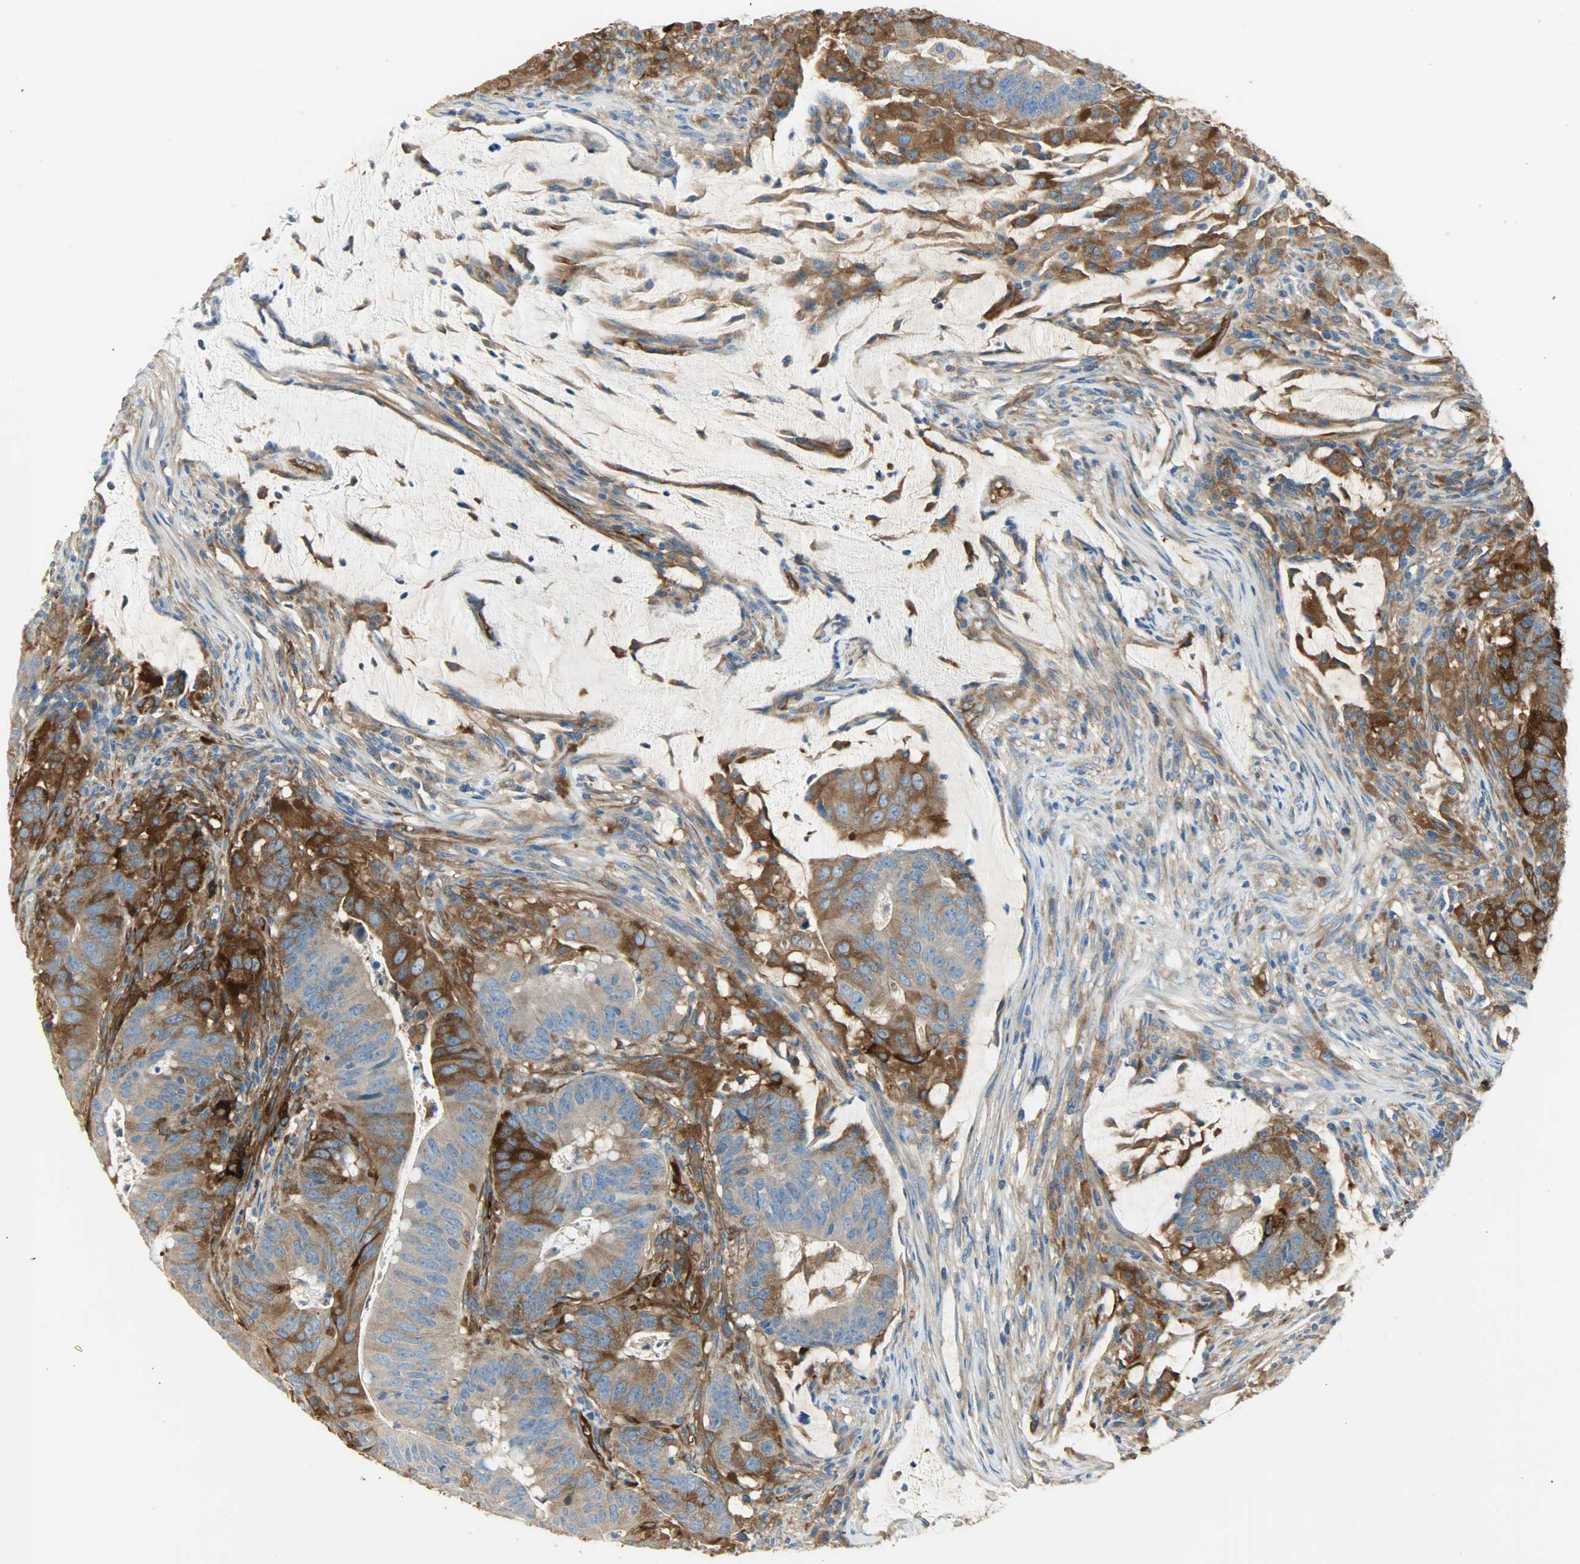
{"staining": {"intensity": "strong", "quantity": ">75%", "location": "cytoplasmic/membranous"}, "tissue": "colorectal cancer", "cell_type": "Tumor cells", "image_type": "cancer", "snomed": [{"axis": "morphology", "description": "Adenocarcinoma, NOS"}, {"axis": "topography", "description": "Colon"}], "caption": "Colorectal adenocarcinoma stained for a protein shows strong cytoplasmic/membranous positivity in tumor cells.", "gene": "WARS1", "patient": {"sex": "male", "age": 45}}